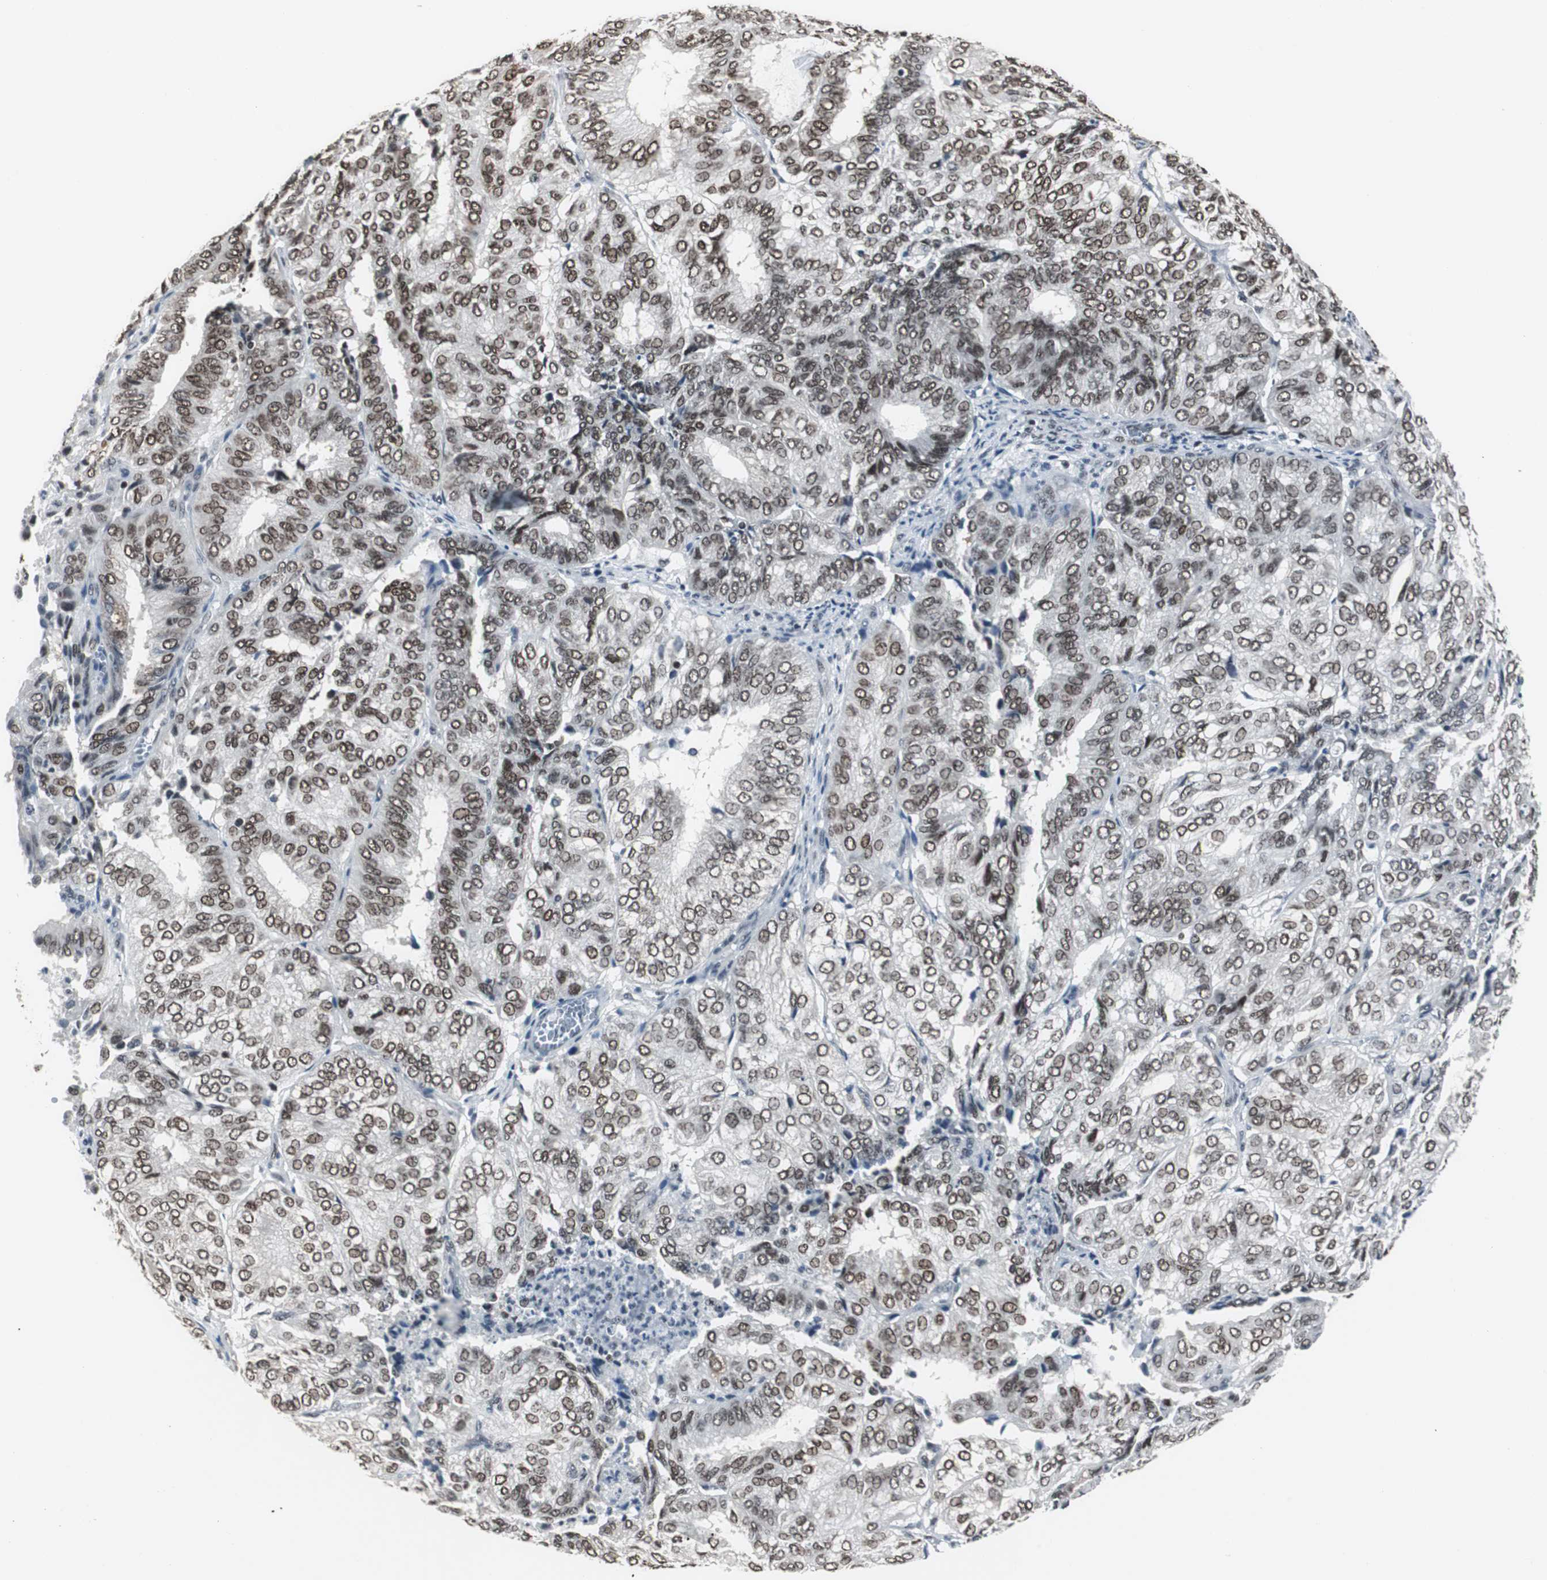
{"staining": {"intensity": "moderate", "quantity": ">75%", "location": "nuclear"}, "tissue": "endometrial cancer", "cell_type": "Tumor cells", "image_type": "cancer", "snomed": [{"axis": "morphology", "description": "Adenocarcinoma, NOS"}, {"axis": "topography", "description": "Uterus"}], "caption": "Immunohistochemical staining of human endometrial cancer demonstrates medium levels of moderate nuclear positivity in approximately >75% of tumor cells.", "gene": "RAD9A", "patient": {"sex": "female", "age": 60}}